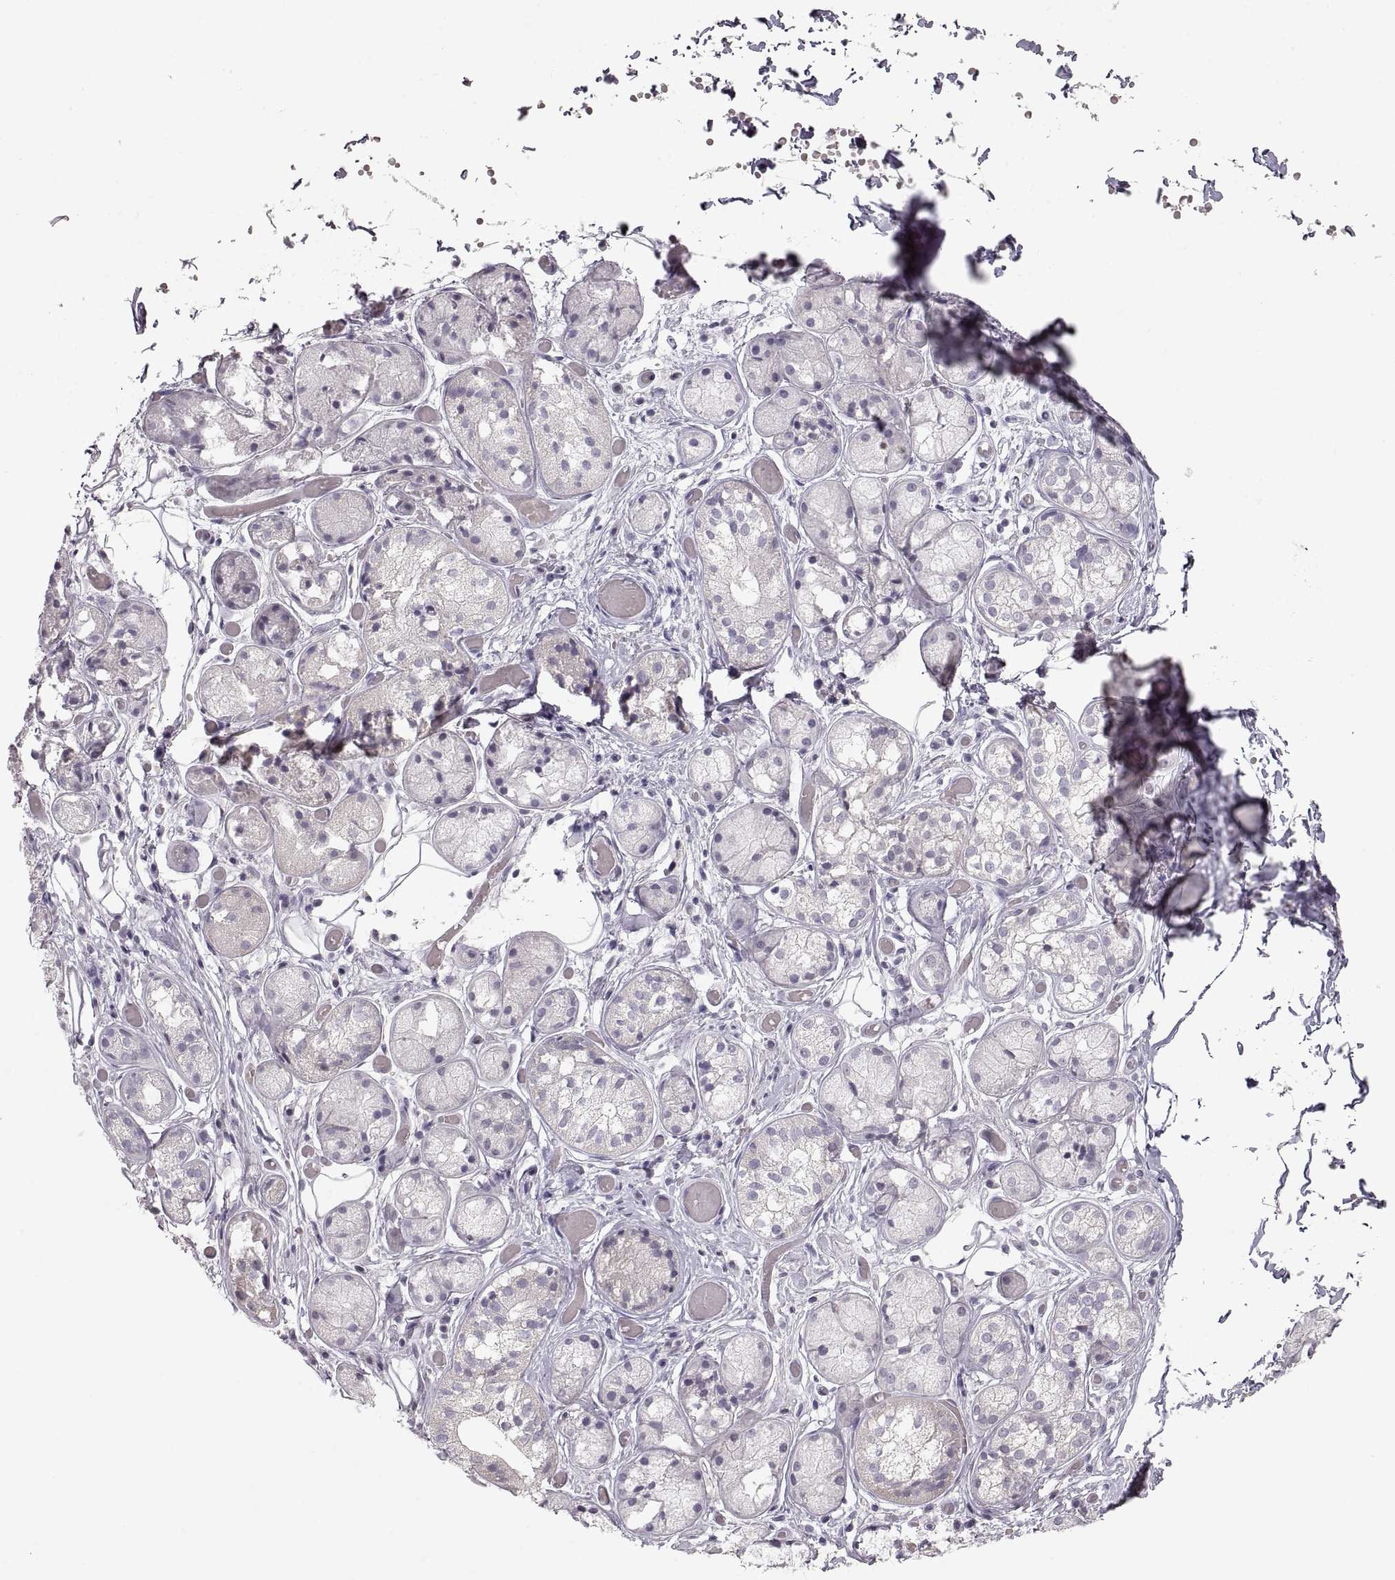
{"staining": {"intensity": "weak", "quantity": "<25%", "location": "cytoplasmic/membranous"}, "tissue": "salivary gland", "cell_type": "Glandular cells", "image_type": "normal", "snomed": [{"axis": "morphology", "description": "Normal tissue, NOS"}, {"axis": "topography", "description": "Salivary gland"}, {"axis": "topography", "description": "Peripheral nerve tissue"}], "caption": "Micrograph shows no significant protein positivity in glandular cells of benign salivary gland.", "gene": "PCSK2", "patient": {"sex": "male", "age": 71}}